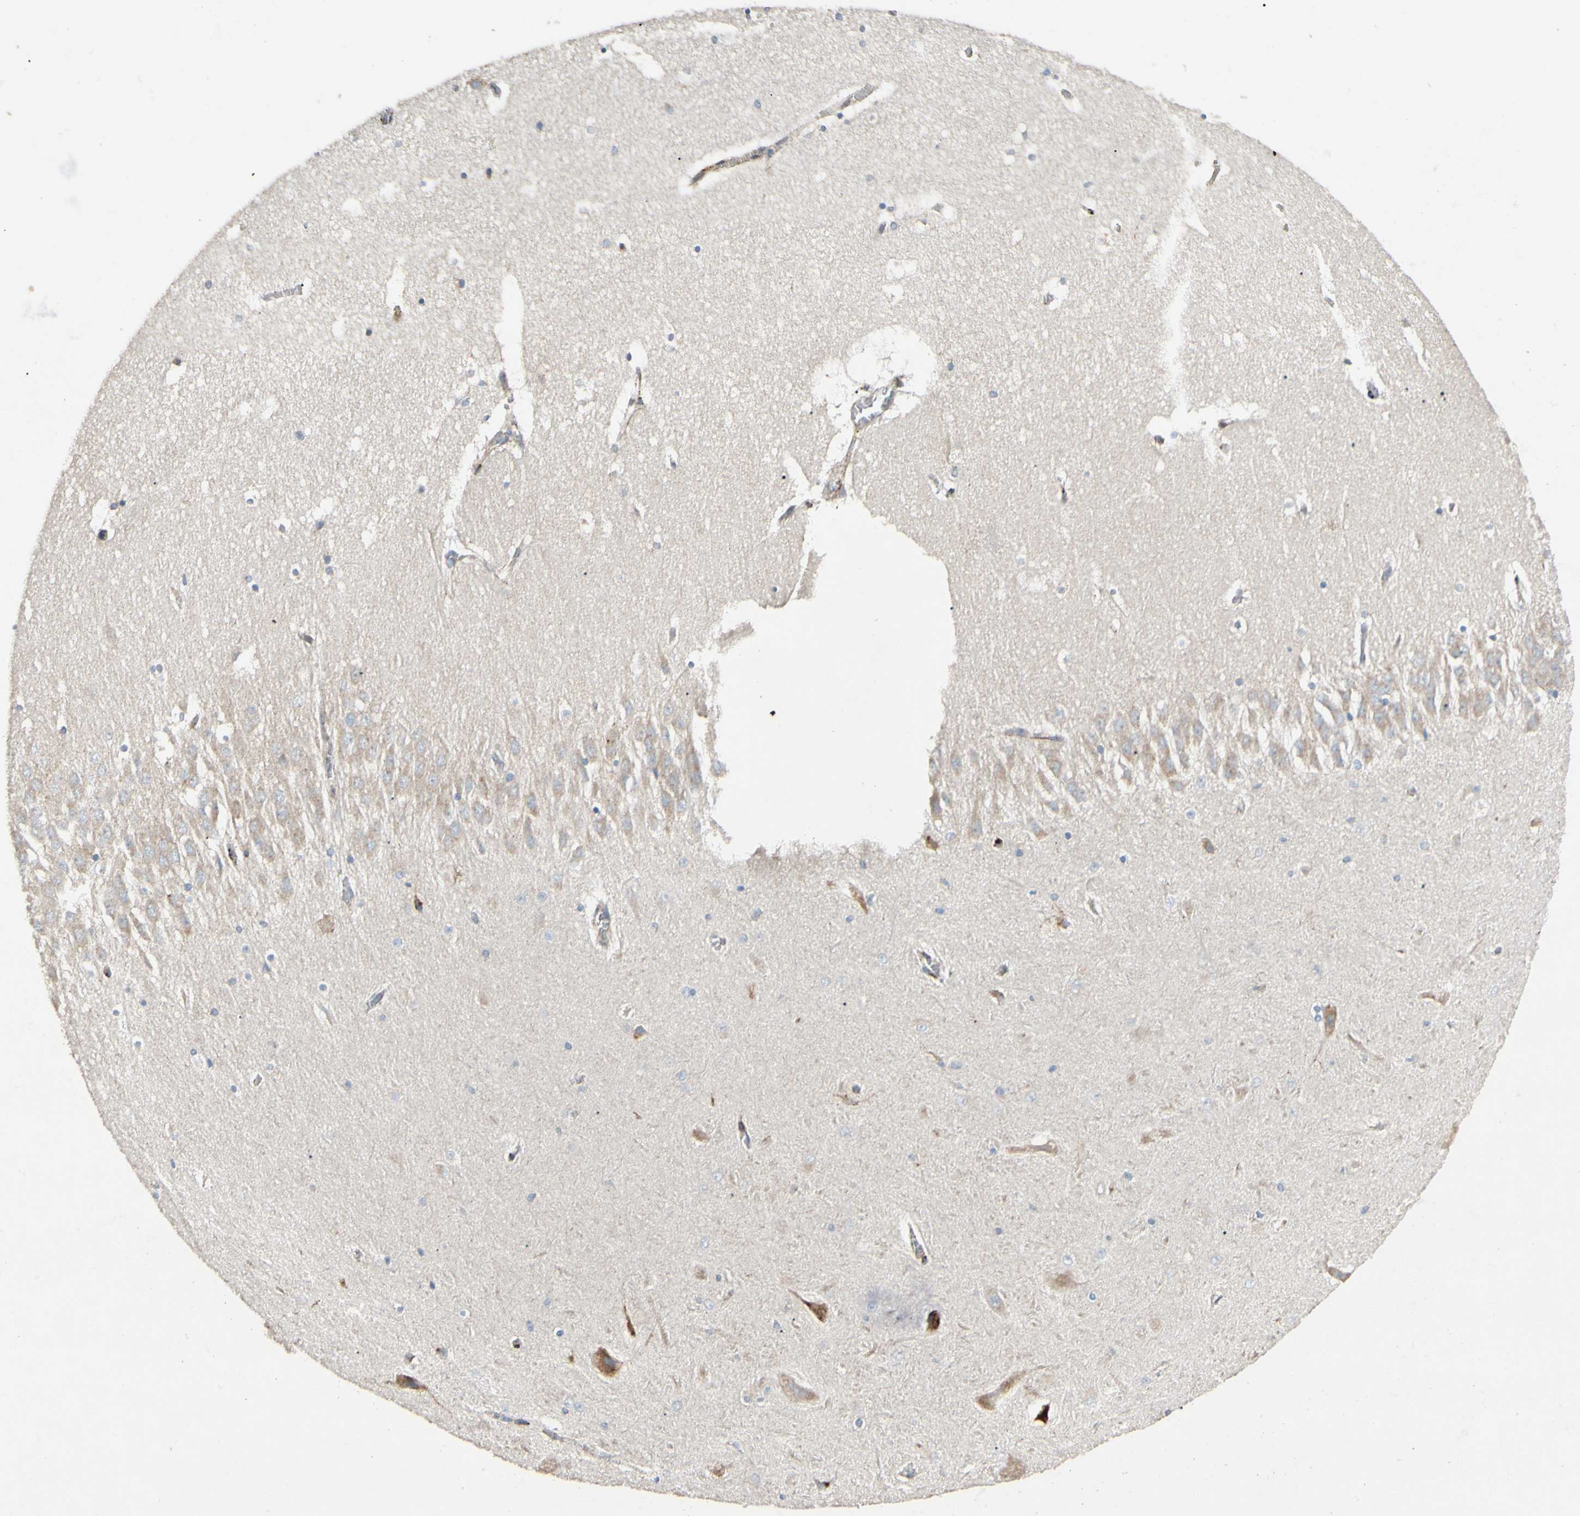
{"staining": {"intensity": "weak", "quantity": "25%-75%", "location": "cytoplasmic/membranous"}, "tissue": "hippocampus", "cell_type": "Glial cells", "image_type": "normal", "snomed": [{"axis": "morphology", "description": "Normal tissue, NOS"}, {"axis": "topography", "description": "Hippocampus"}], "caption": "Approximately 25%-75% of glial cells in benign human hippocampus display weak cytoplasmic/membranous protein positivity as visualized by brown immunohistochemical staining.", "gene": "MRPL9", "patient": {"sex": "male", "age": 45}}